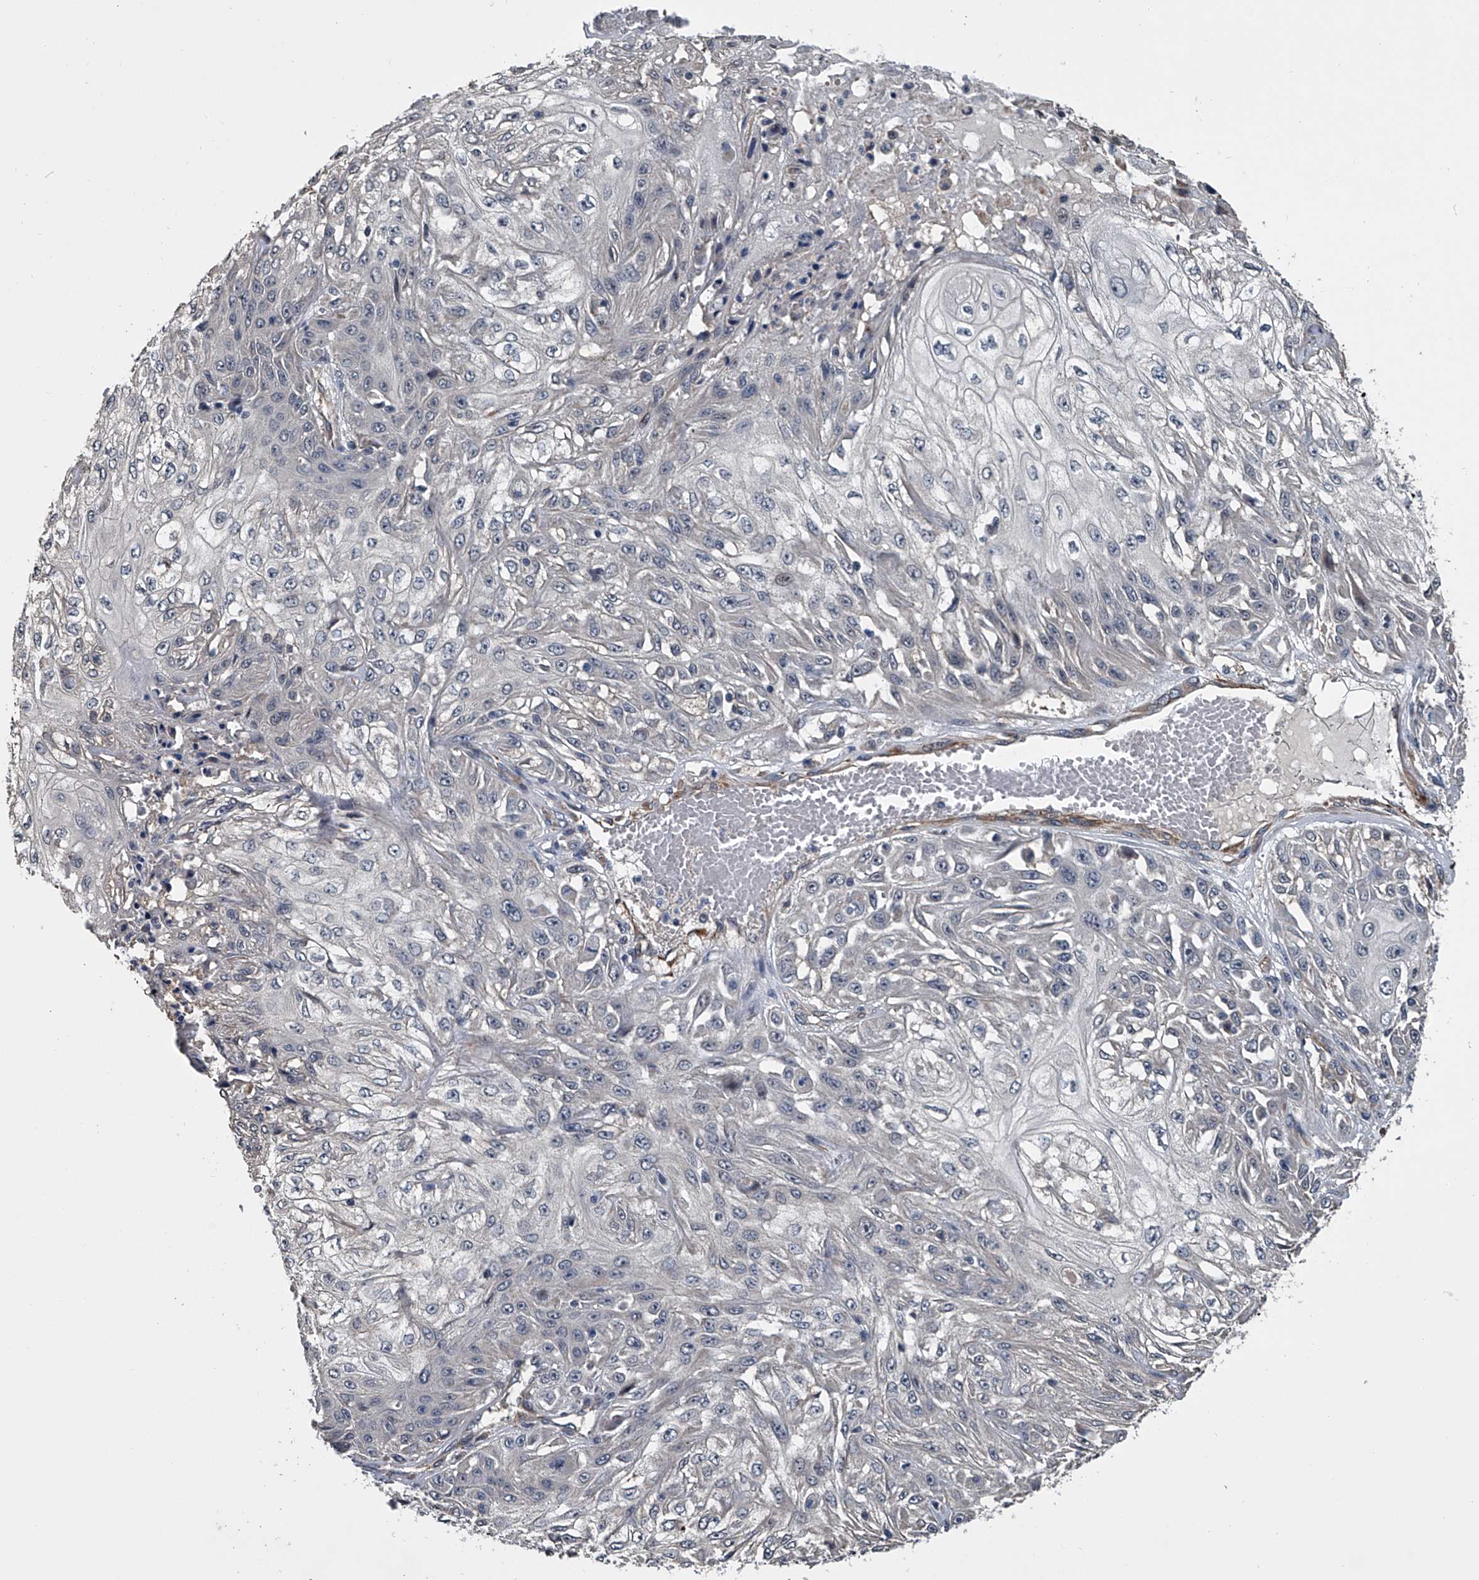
{"staining": {"intensity": "negative", "quantity": "none", "location": "none"}, "tissue": "skin cancer", "cell_type": "Tumor cells", "image_type": "cancer", "snomed": [{"axis": "morphology", "description": "Squamous cell carcinoma, NOS"}, {"axis": "morphology", "description": "Squamous cell carcinoma, metastatic, NOS"}, {"axis": "topography", "description": "Skin"}, {"axis": "topography", "description": "Lymph node"}], "caption": "Immunohistochemical staining of human skin cancer (squamous cell carcinoma) shows no significant staining in tumor cells. (DAB (3,3'-diaminobenzidine) immunohistochemistry, high magnification).", "gene": "LDLRAD2", "patient": {"sex": "male", "age": 75}}